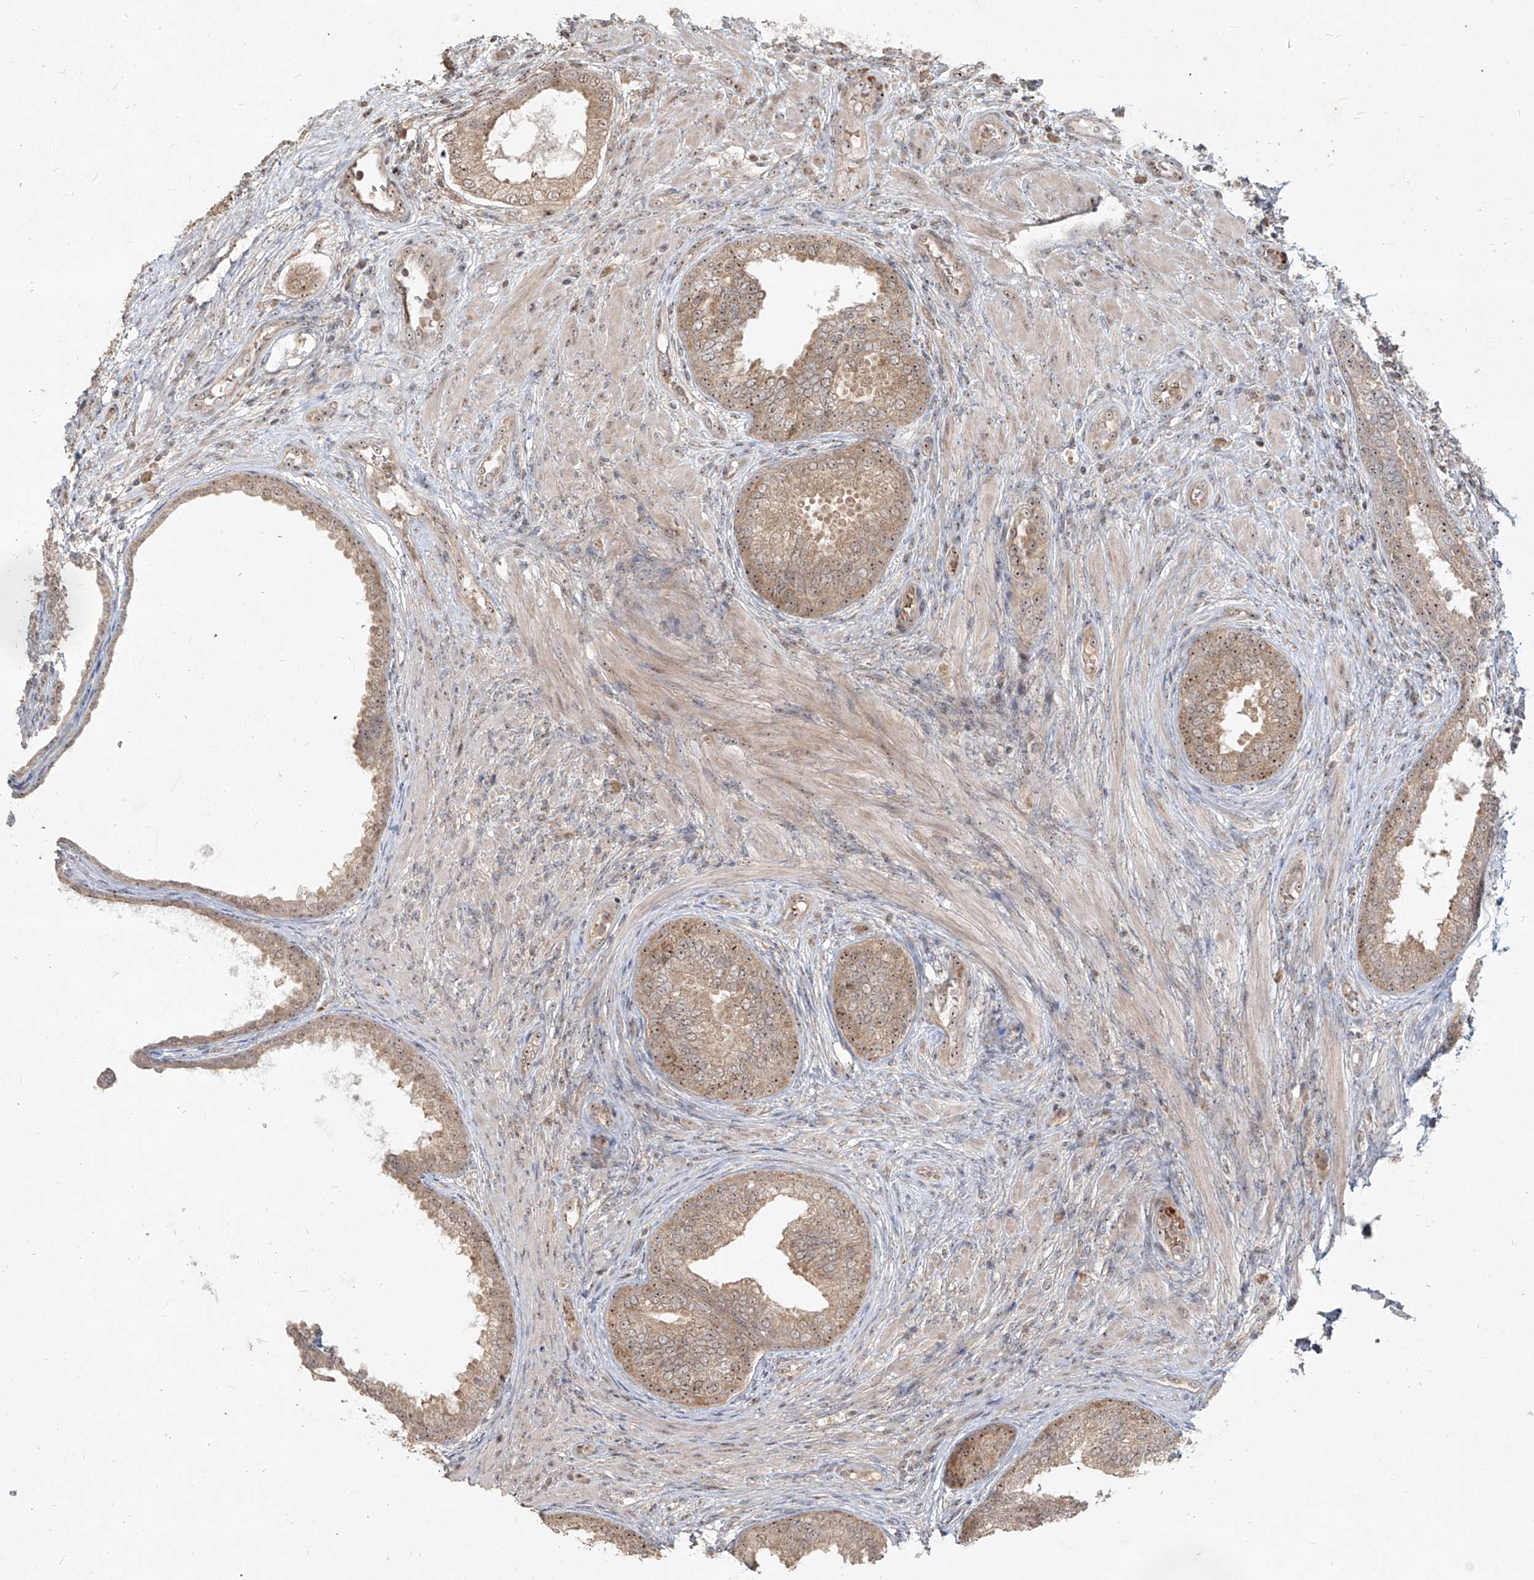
{"staining": {"intensity": "moderate", "quantity": ">75%", "location": "cytoplasmic/membranous,nuclear"}, "tissue": "prostate", "cell_type": "Glandular cells", "image_type": "normal", "snomed": [{"axis": "morphology", "description": "Normal tissue, NOS"}, {"axis": "topography", "description": "Prostate"}], "caption": "The image demonstrates staining of unremarkable prostate, revealing moderate cytoplasmic/membranous,nuclear protein positivity (brown color) within glandular cells. (Brightfield microscopy of DAB IHC at high magnification).", "gene": "BYSL", "patient": {"sex": "male", "age": 76}}